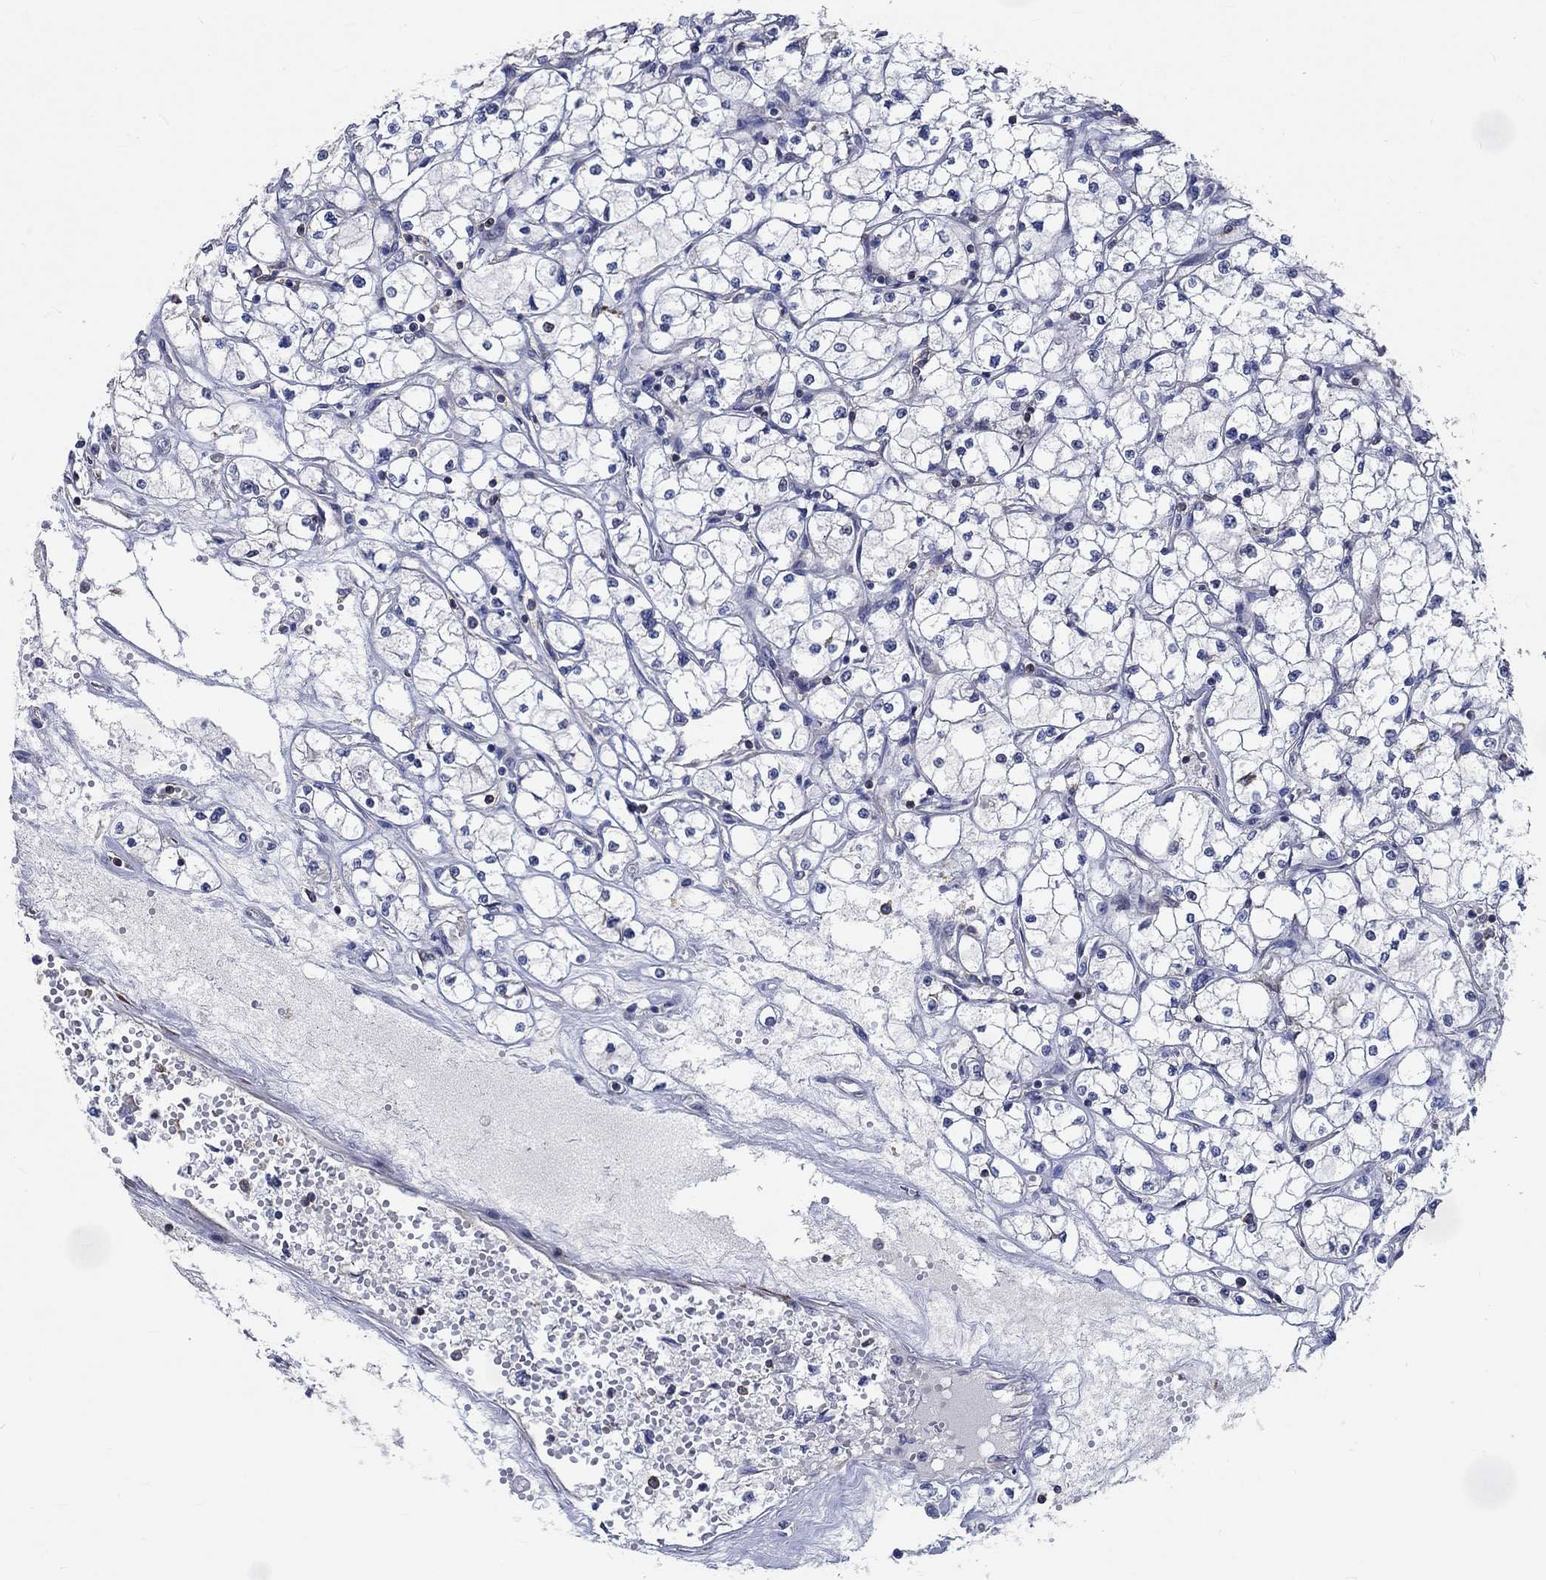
{"staining": {"intensity": "negative", "quantity": "none", "location": "none"}, "tissue": "renal cancer", "cell_type": "Tumor cells", "image_type": "cancer", "snomed": [{"axis": "morphology", "description": "Adenocarcinoma, NOS"}, {"axis": "topography", "description": "Kidney"}], "caption": "The photomicrograph exhibits no significant positivity in tumor cells of renal cancer (adenocarcinoma). The staining is performed using DAB (3,3'-diaminobenzidine) brown chromogen with nuclei counter-stained in using hematoxylin.", "gene": "TNFAIP8L3", "patient": {"sex": "male", "age": 67}}